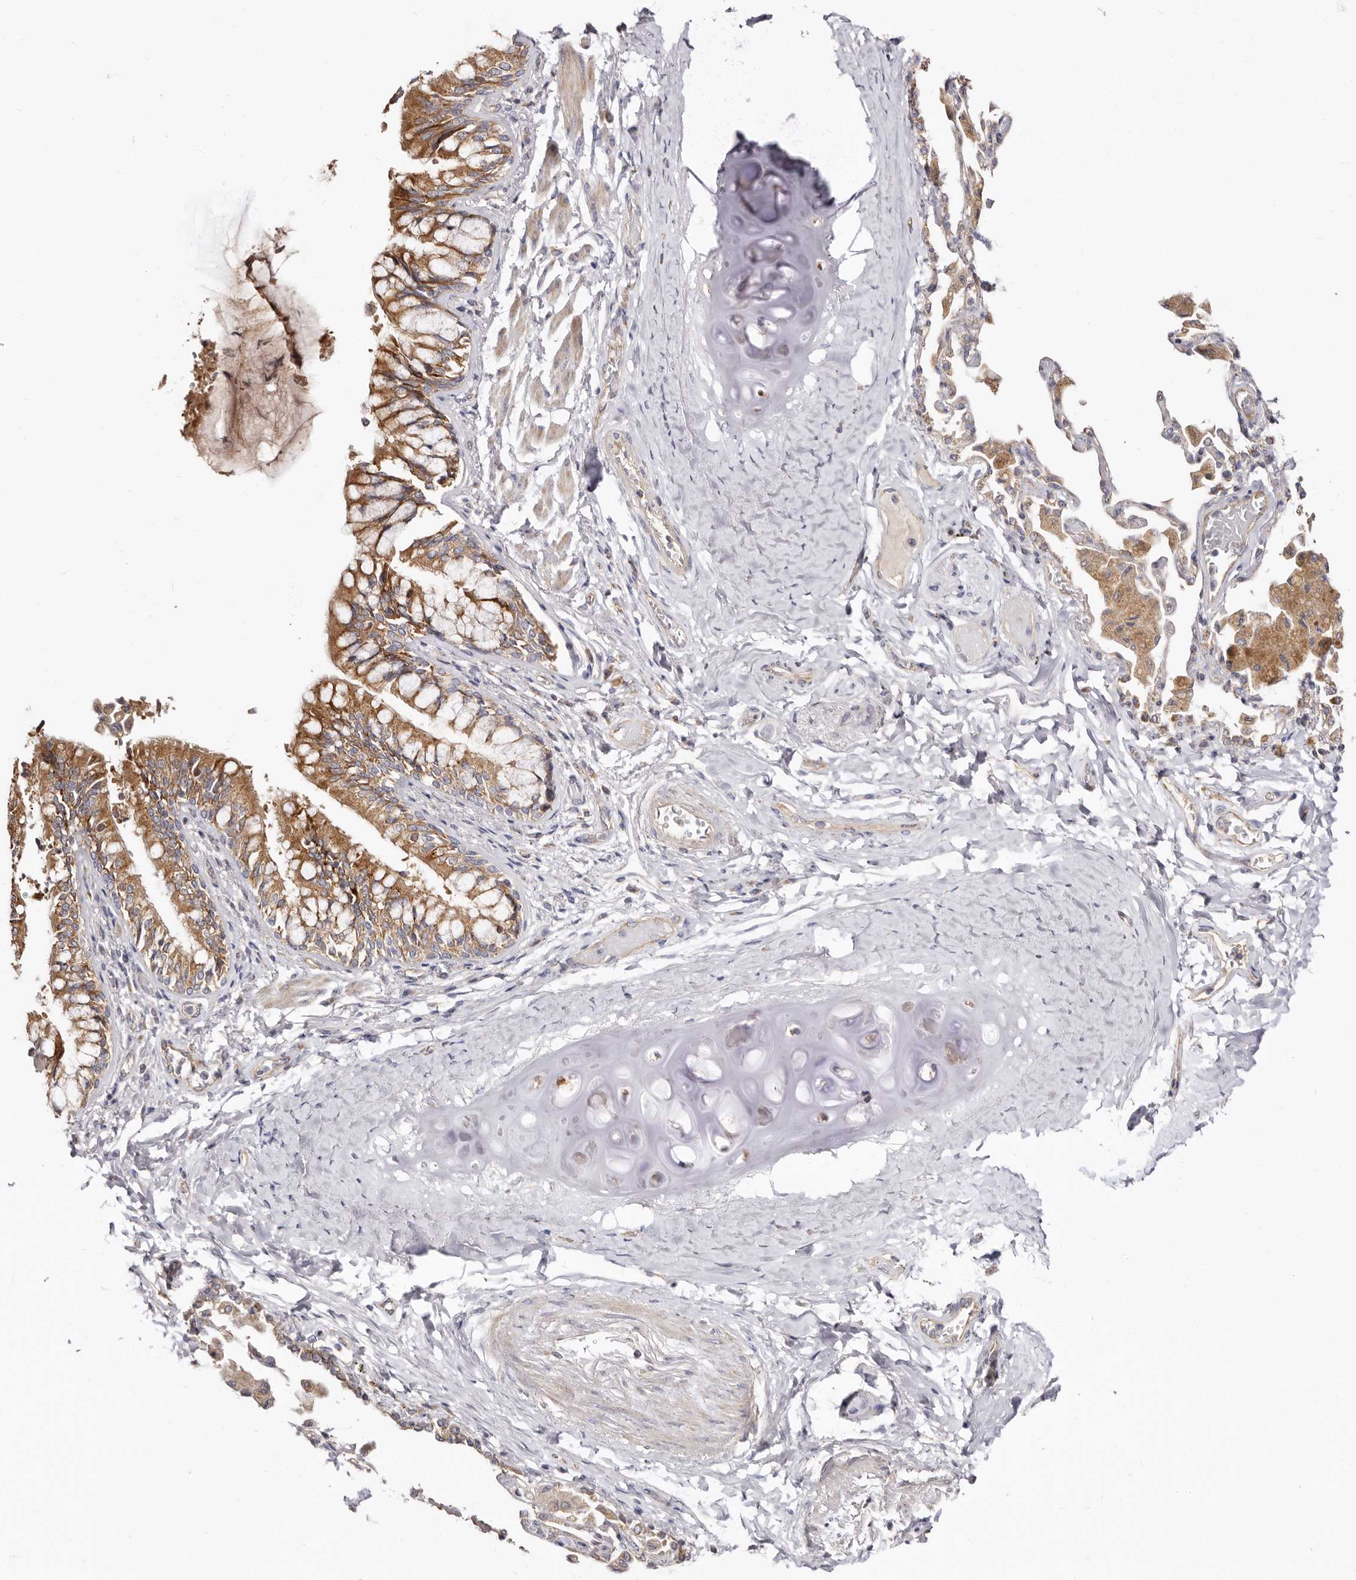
{"staining": {"intensity": "moderate", "quantity": ">75%", "location": "cytoplasmic/membranous"}, "tissue": "bronchus", "cell_type": "Respiratory epithelial cells", "image_type": "normal", "snomed": [{"axis": "morphology", "description": "Normal tissue, NOS"}, {"axis": "morphology", "description": "Inflammation, NOS"}, {"axis": "topography", "description": "Bronchus"}, {"axis": "topography", "description": "Lung"}], "caption": "Immunohistochemical staining of benign human bronchus reveals moderate cytoplasmic/membranous protein positivity in about >75% of respiratory epithelial cells. The staining is performed using DAB brown chromogen to label protein expression. The nuclei are counter-stained blue using hematoxylin.", "gene": "BAIAP2L1", "patient": {"sex": "female", "age": 46}}